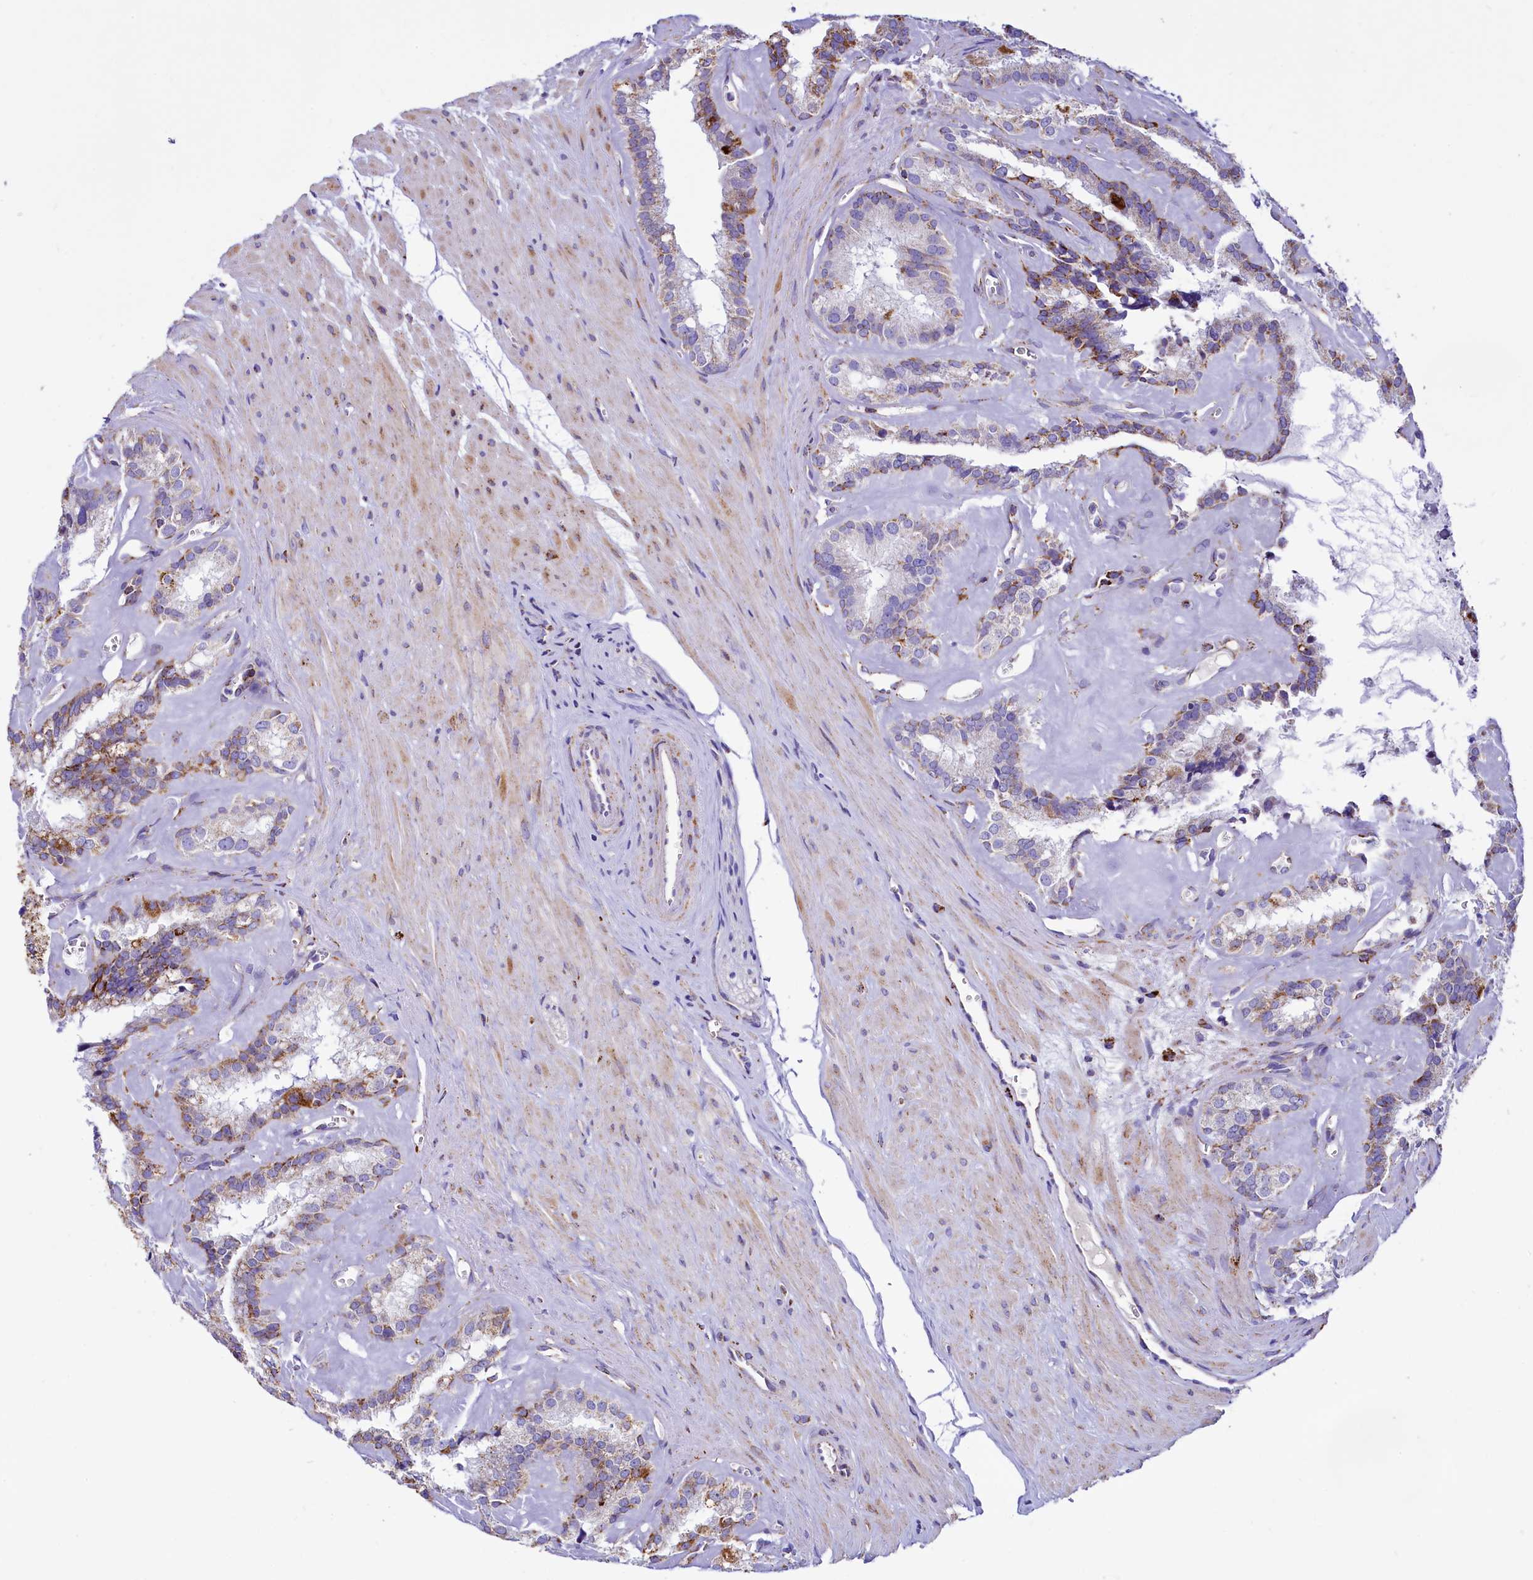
{"staining": {"intensity": "moderate", "quantity": "25%-75%", "location": "cytoplasmic/membranous"}, "tissue": "seminal vesicle", "cell_type": "Glandular cells", "image_type": "normal", "snomed": [{"axis": "morphology", "description": "Normal tissue, NOS"}, {"axis": "topography", "description": "Prostate"}, {"axis": "topography", "description": "Seminal veicle"}], "caption": "Normal seminal vesicle demonstrates moderate cytoplasmic/membranous positivity in about 25%-75% of glandular cells, visualized by immunohistochemistry. The protein is stained brown, and the nuclei are stained in blue (DAB IHC with brightfield microscopy, high magnification).", "gene": "IDH3A", "patient": {"sex": "male", "age": 59}}